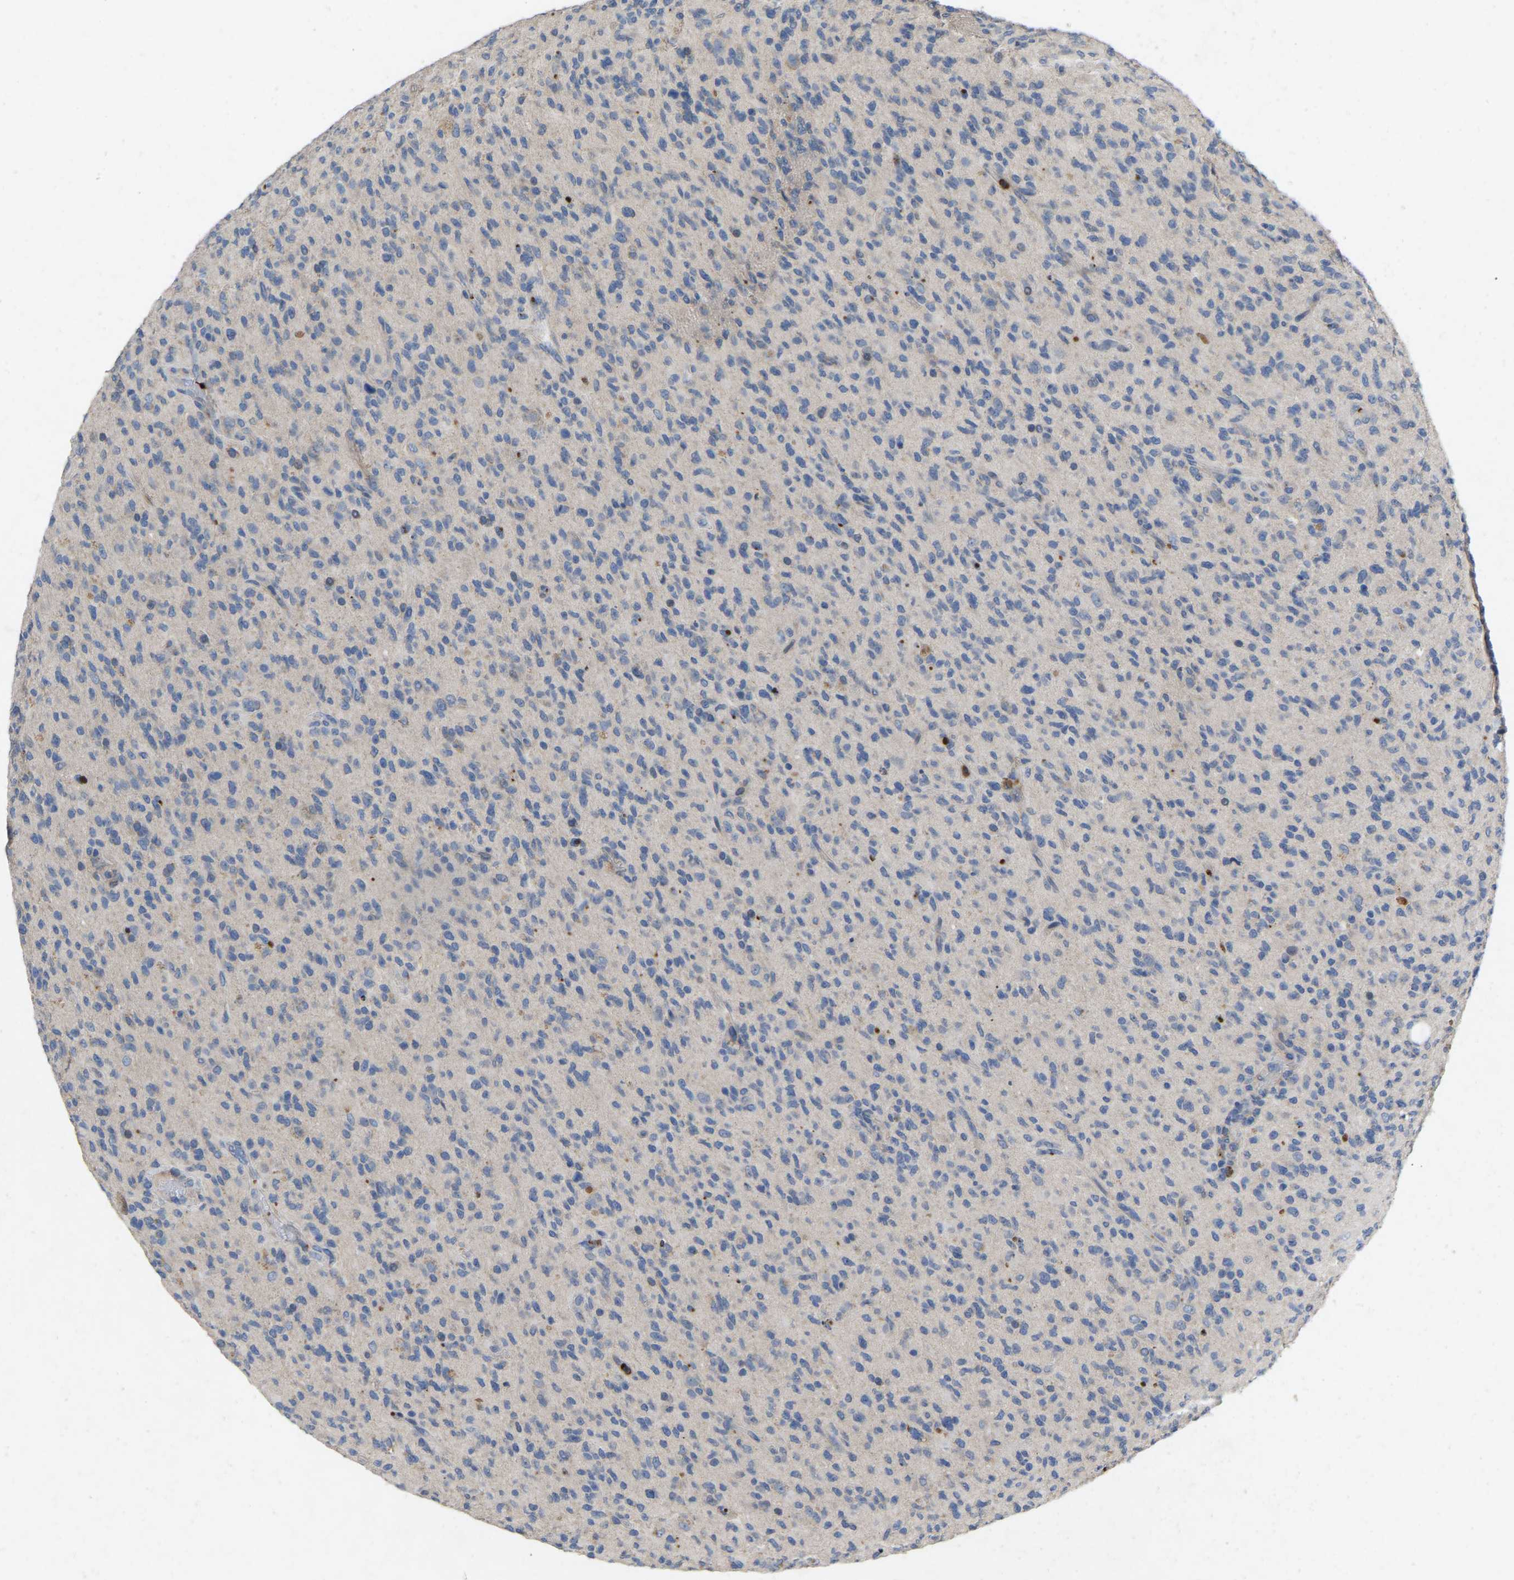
{"staining": {"intensity": "negative", "quantity": "none", "location": "none"}, "tissue": "glioma", "cell_type": "Tumor cells", "image_type": "cancer", "snomed": [{"axis": "morphology", "description": "Glioma, malignant, High grade"}, {"axis": "topography", "description": "Brain"}], "caption": "Immunohistochemical staining of high-grade glioma (malignant) exhibits no significant staining in tumor cells.", "gene": "RHEB", "patient": {"sex": "male", "age": 71}}